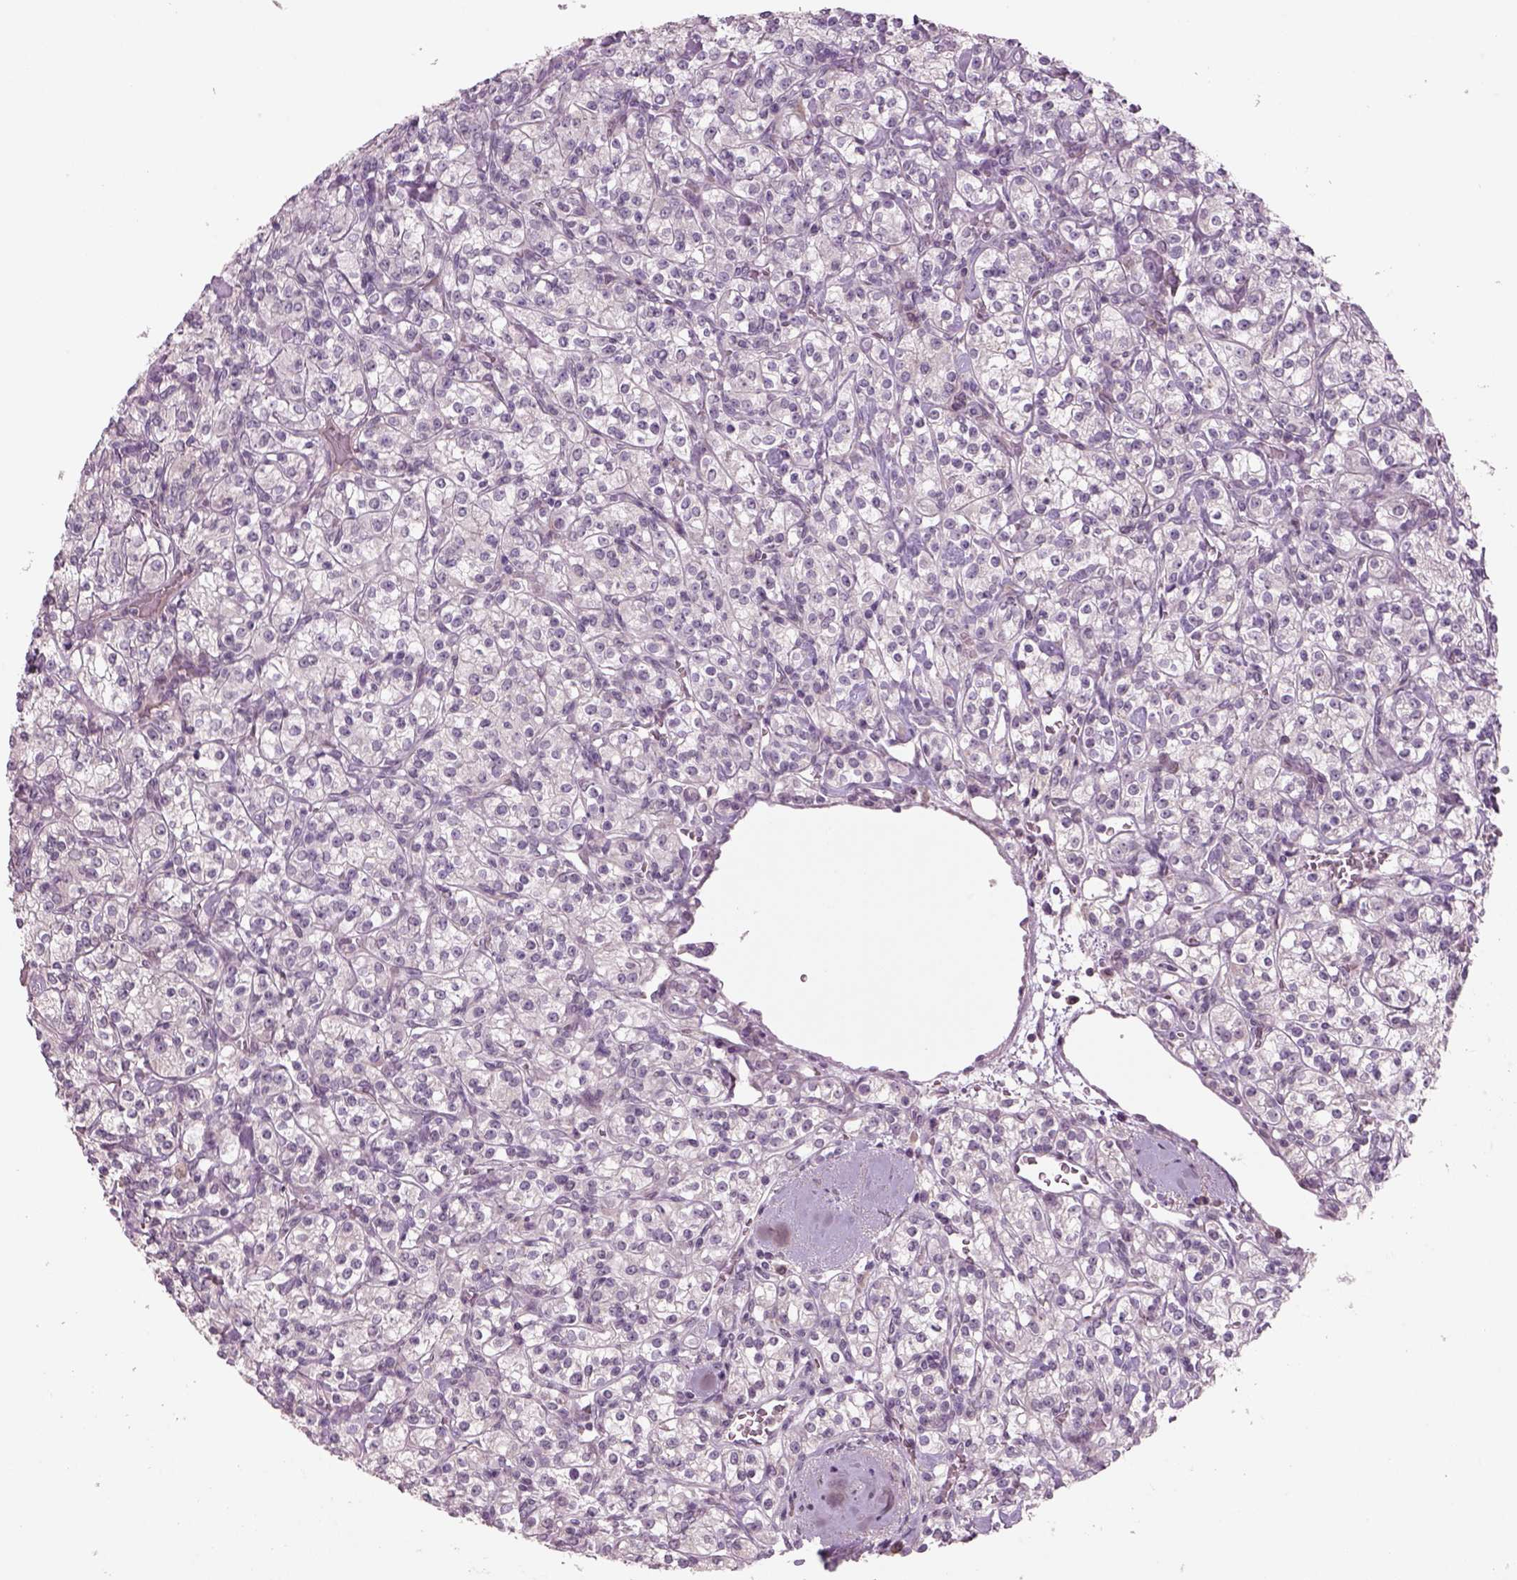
{"staining": {"intensity": "negative", "quantity": "none", "location": "none"}, "tissue": "renal cancer", "cell_type": "Tumor cells", "image_type": "cancer", "snomed": [{"axis": "morphology", "description": "Adenocarcinoma, NOS"}, {"axis": "topography", "description": "Kidney"}], "caption": "This is an immunohistochemistry photomicrograph of renal cancer (adenocarcinoma). There is no staining in tumor cells.", "gene": "PENK", "patient": {"sex": "male", "age": 77}}